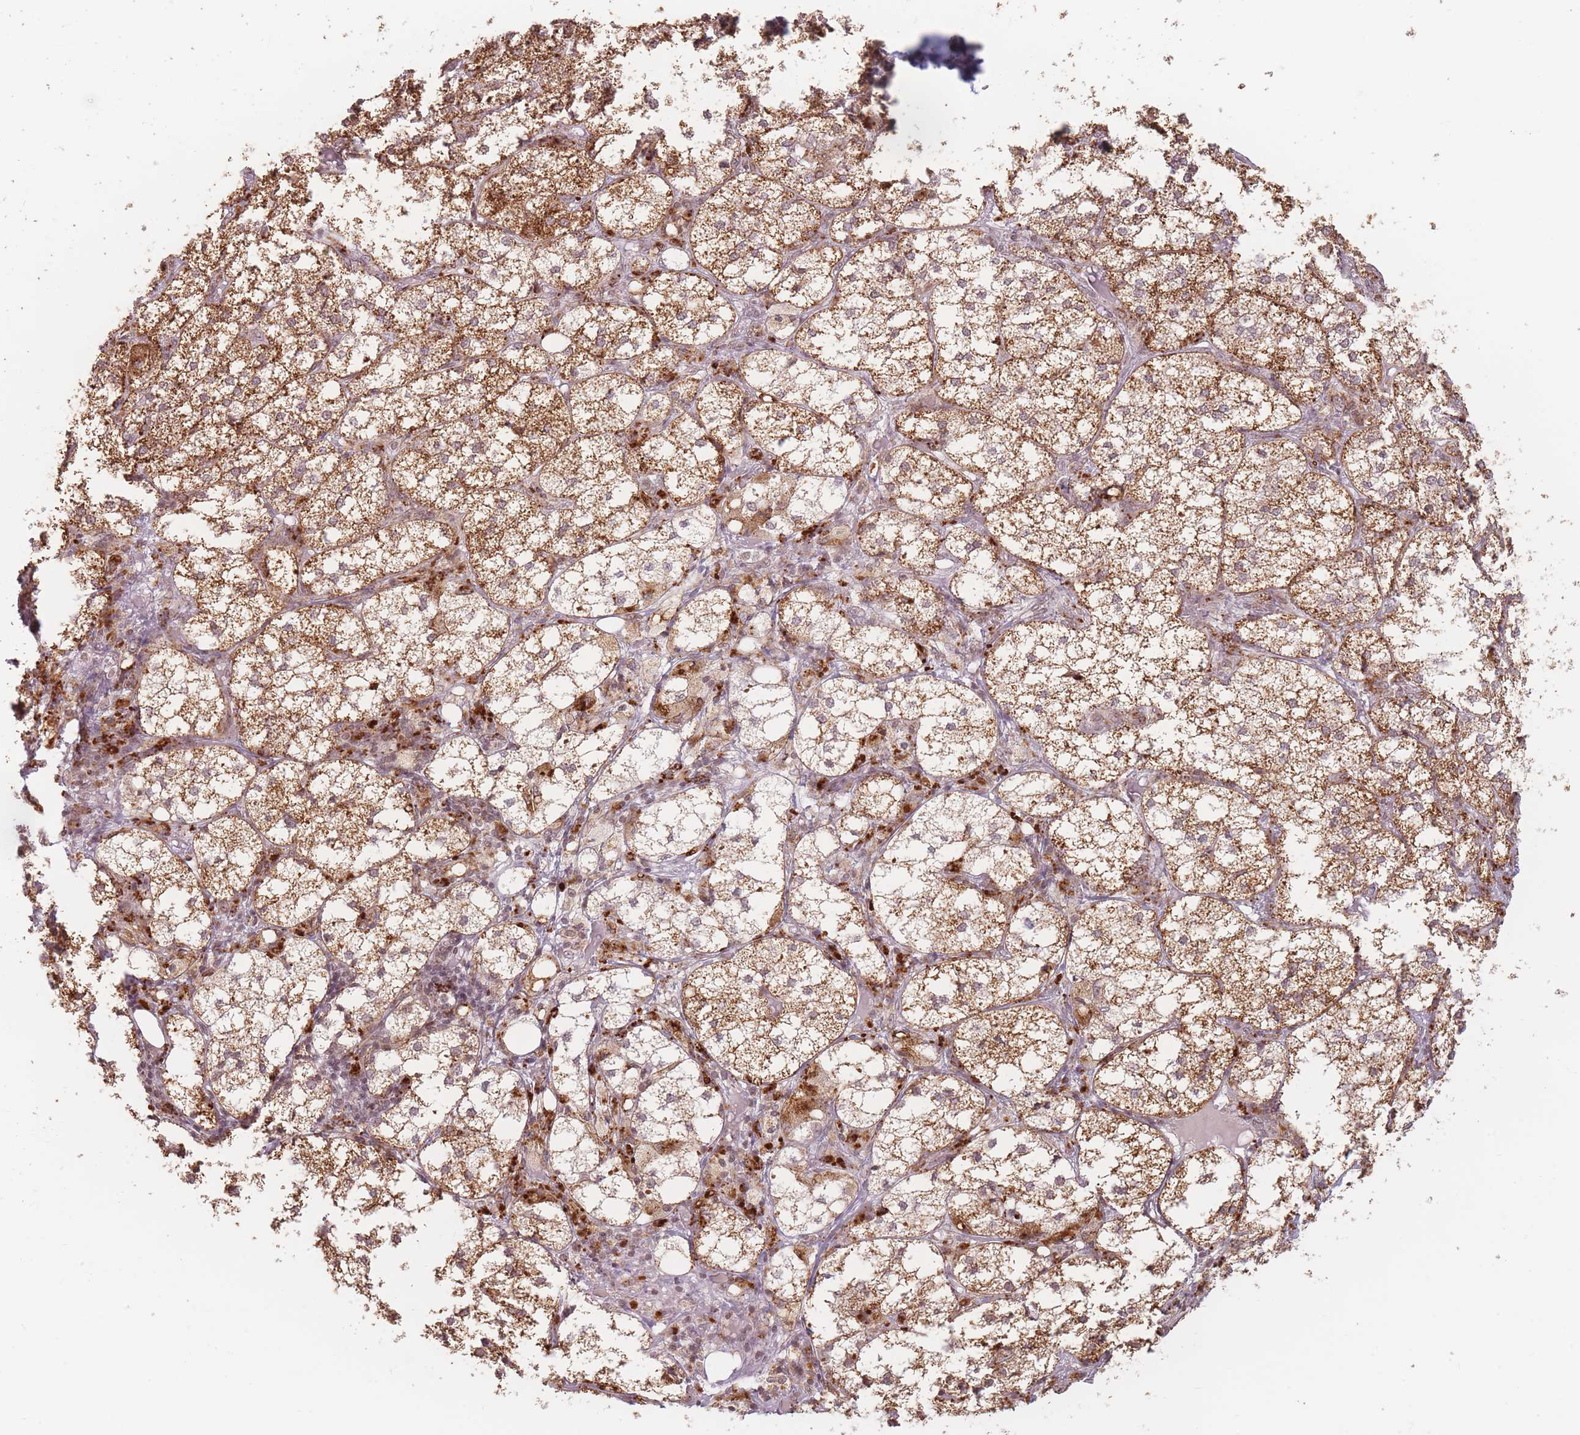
{"staining": {"intensity": "strong", "quantity": ">75%", "location": "cytoplasmic/membranous"}, "tissue": "adrenal gland", "cell_type": "Glandular cells", "image_type": "normal", "snomed": [{"axis": "morphology", "description": "Normal tissue, NOS"}, {"axis": "topography", "description": "Adrenal gland"}], "caption": "About >75% of glandular cells in normal human adrenal gland demonstrate strong cytoplasmic/membranous protein staining as visualized by brown immunohistochemical staining.", "gene": "SPATA45", "patient": {"sex": "female", "age": 61}}